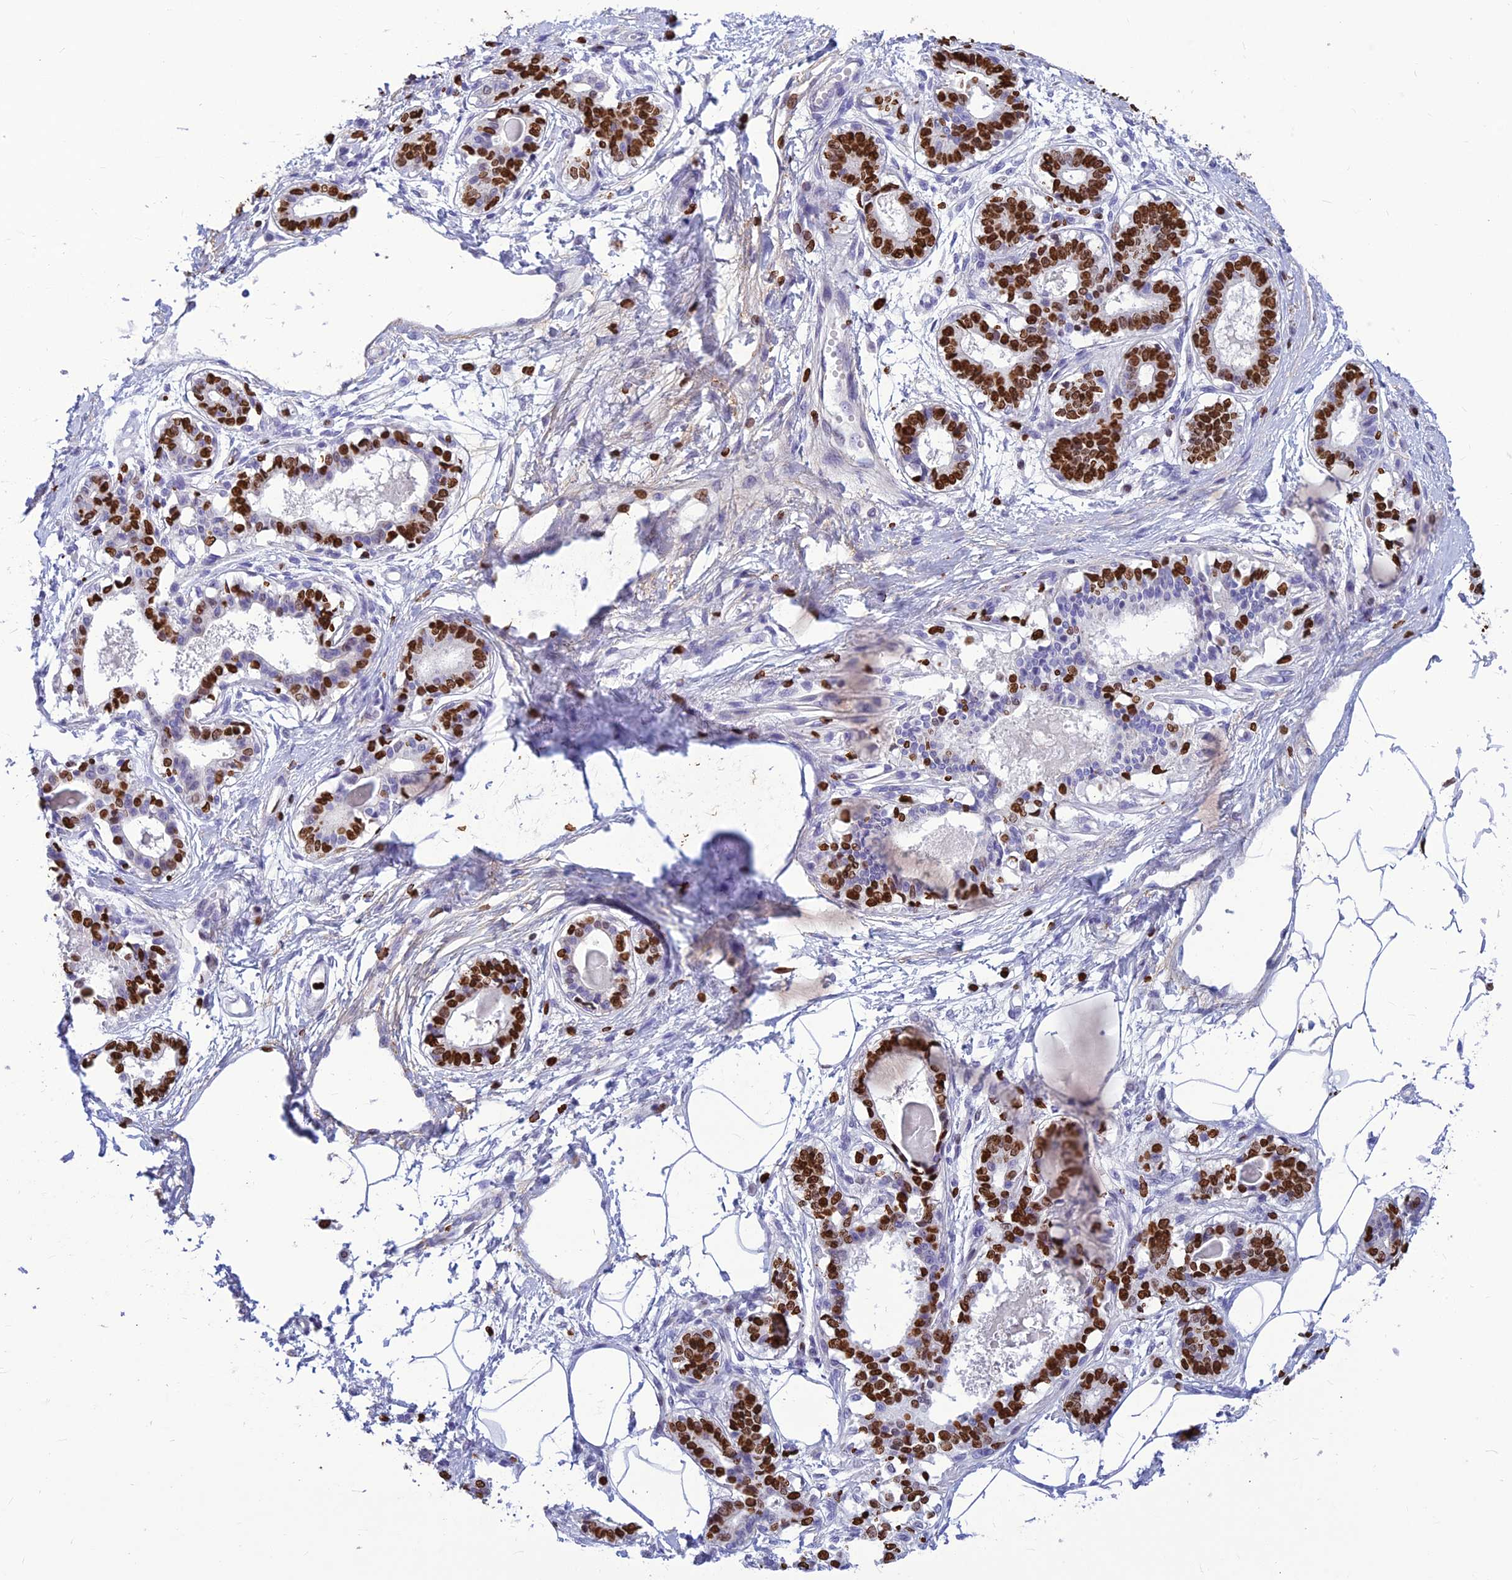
{"staining": {"intensity": "negative", "quantity": "none", "location": "none"}, "tissue": "breast", "cell_type": "Adipocytes", "image_type": "normal", "snomed": [{"axis": "morphology", "description": "Normal tissue, NOS"}, {"axis": "topography", "description": "Breast"}], "caption": "Unremarkable breast was stained to show a protein in brown. There is no significant staining in adipocytes. (DAB (3,3'-diaminobenzidine) immunohistochemistry (IHC) visualized using brightfield microscopy, high magnification).", "gene": "AKAP17A", "patient": {"sex": "female", "age": 45}}